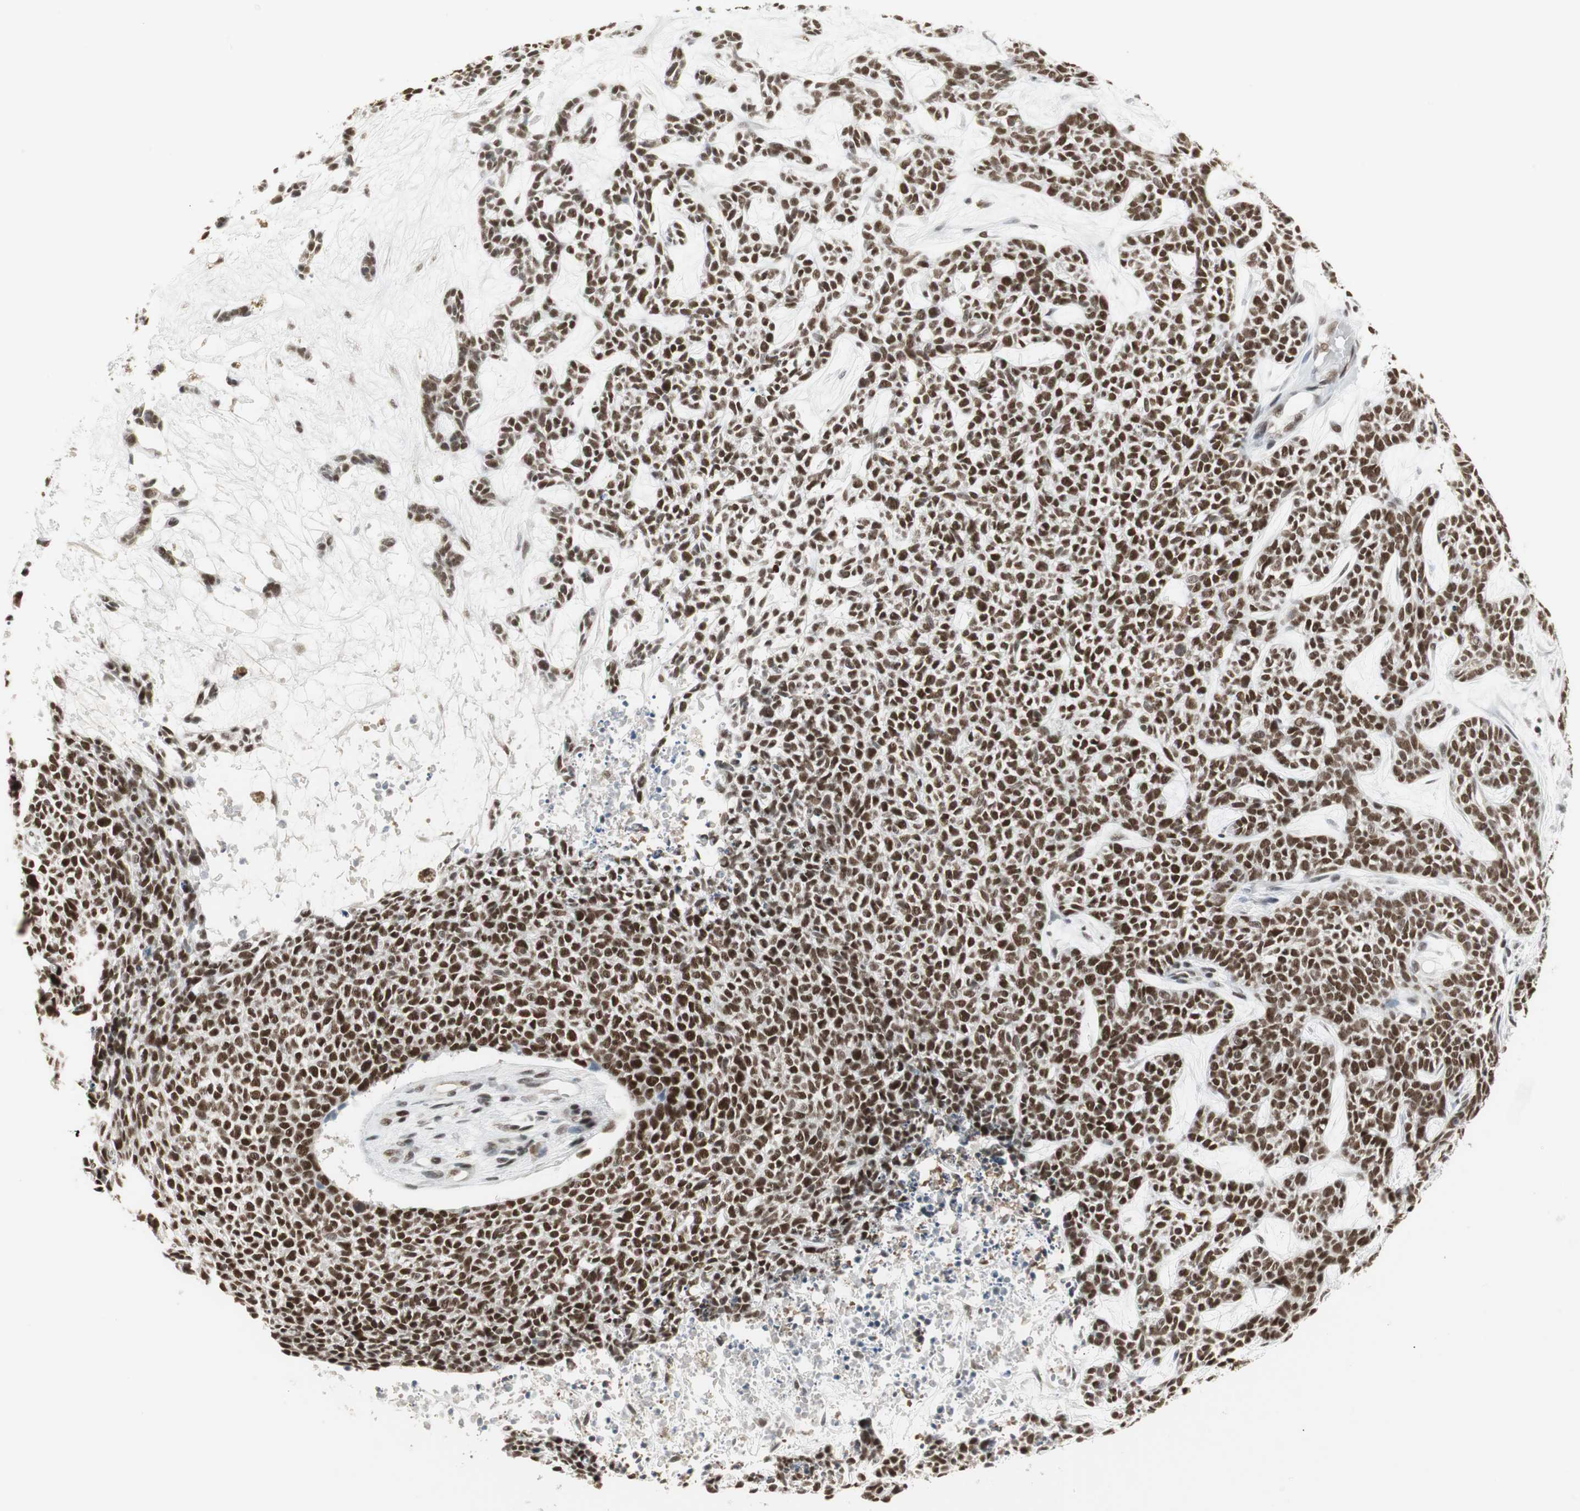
{"staining": {"intensity": "strong", "quantity": ">75%", "location": "nuclear"}, "tissue": "skin cancer", "cell_type": "Tumor cells", "image_type": "cancer", "snomed": [{"axis": "morphology", "description": "Basal cell carcinoma"}, {"axis": "topography", "description": "Skin"}], "caption": "The photomicrograph reveals a brown stain indicating the presence of a protein in the nuclear of tumor cells in basal cell carcinoma (skin).", "gene": "RTF1", "patient": {"sex": "female", "age": 84}}